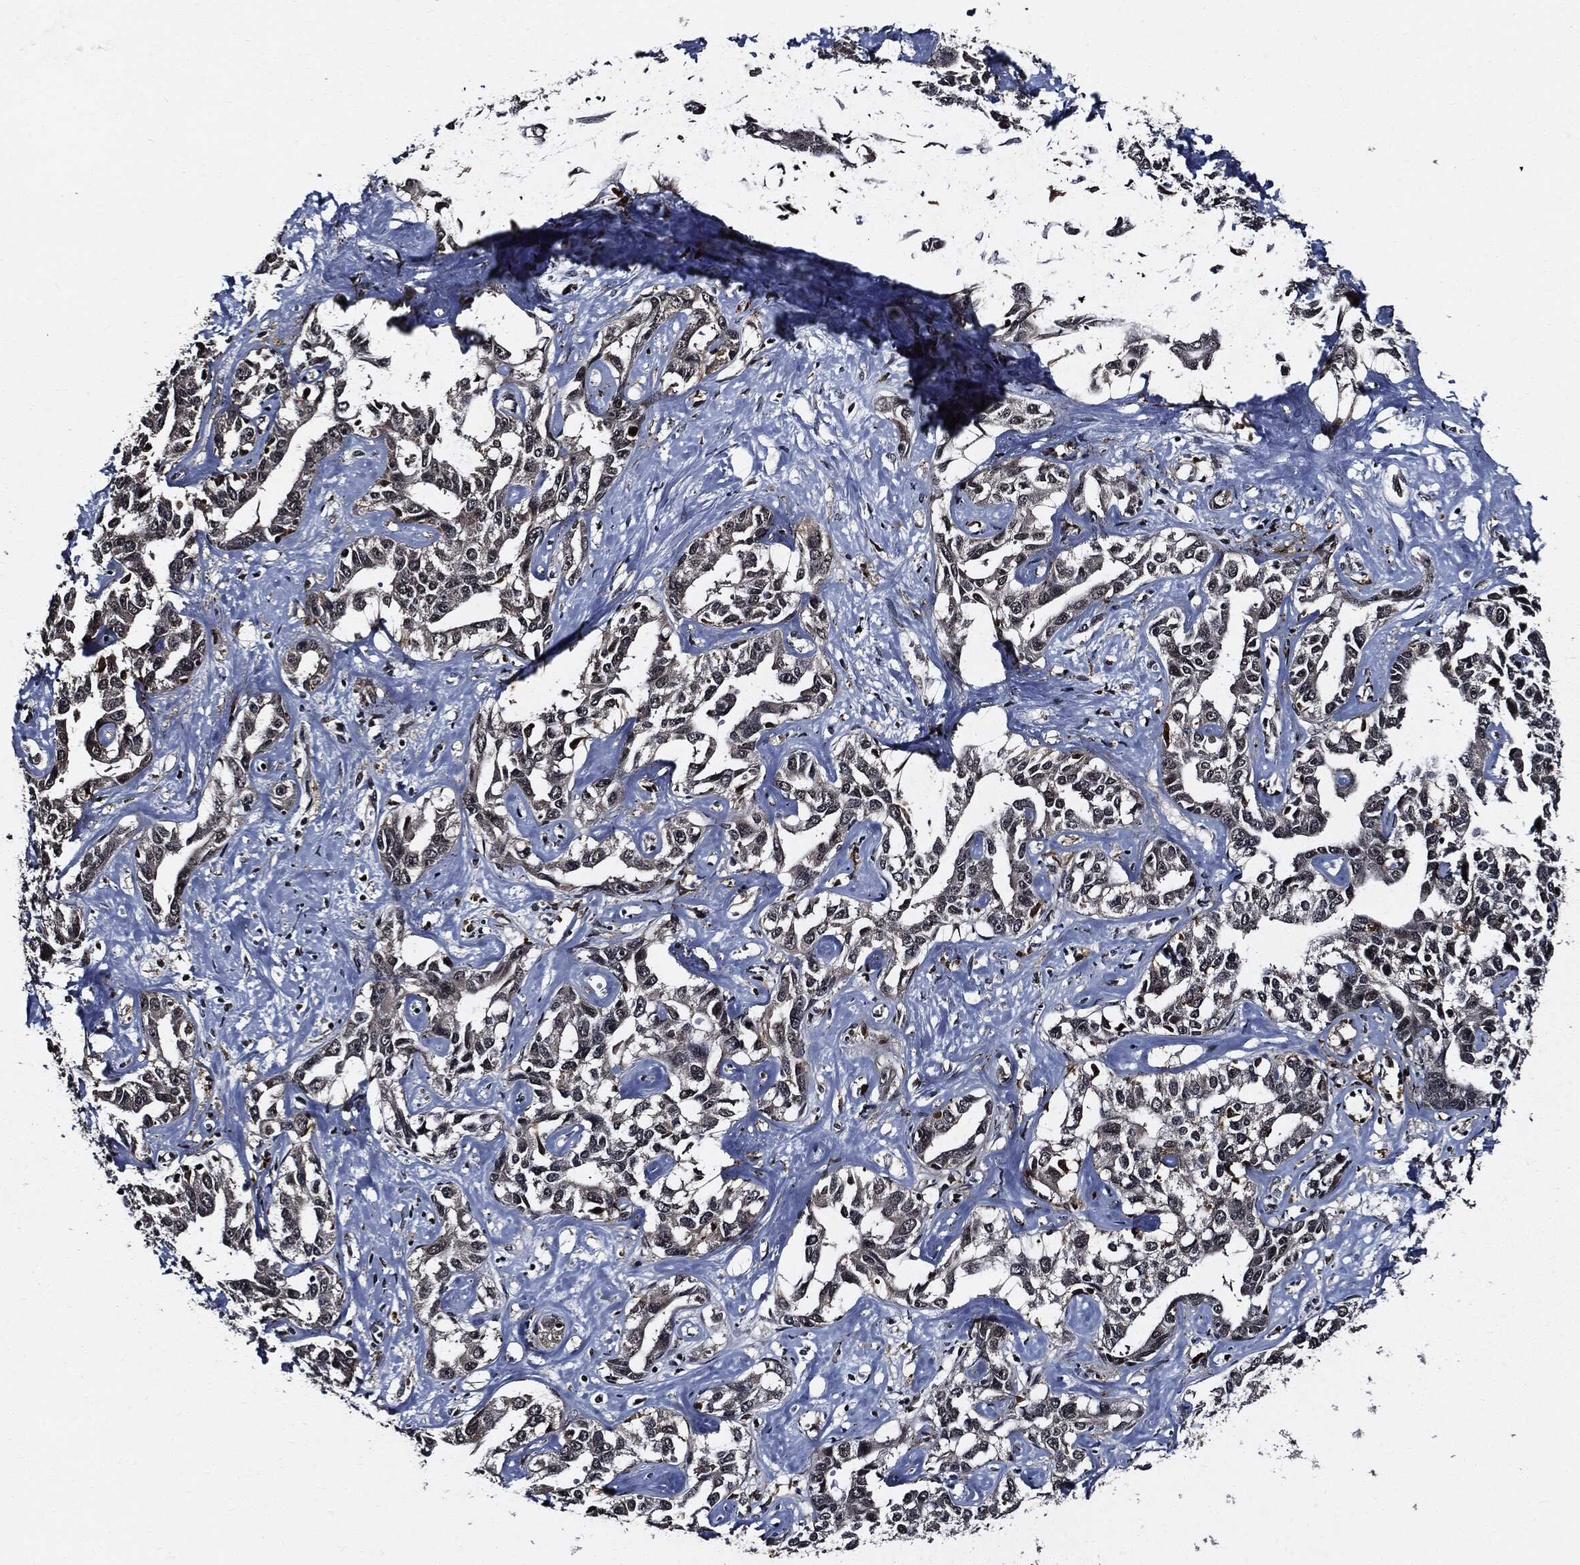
{"staining": {"intensity": "negative", "quantity": "none", "location": "none"}, "tissue": "liver cancer", "cell_type": "Tumor cells", "image_type": "cancer", "snomed": [{"axis": "morphology", "description": "Cholangiocarcinoma"}, {"axis": "topography", "description": "Liver"}], "caption": "A micrograph of liver cancer stained for a protein reveals no brown staining in tumor cells.", "gene": "SUGT1", "patient": {"sex": "male", "age": 59}}